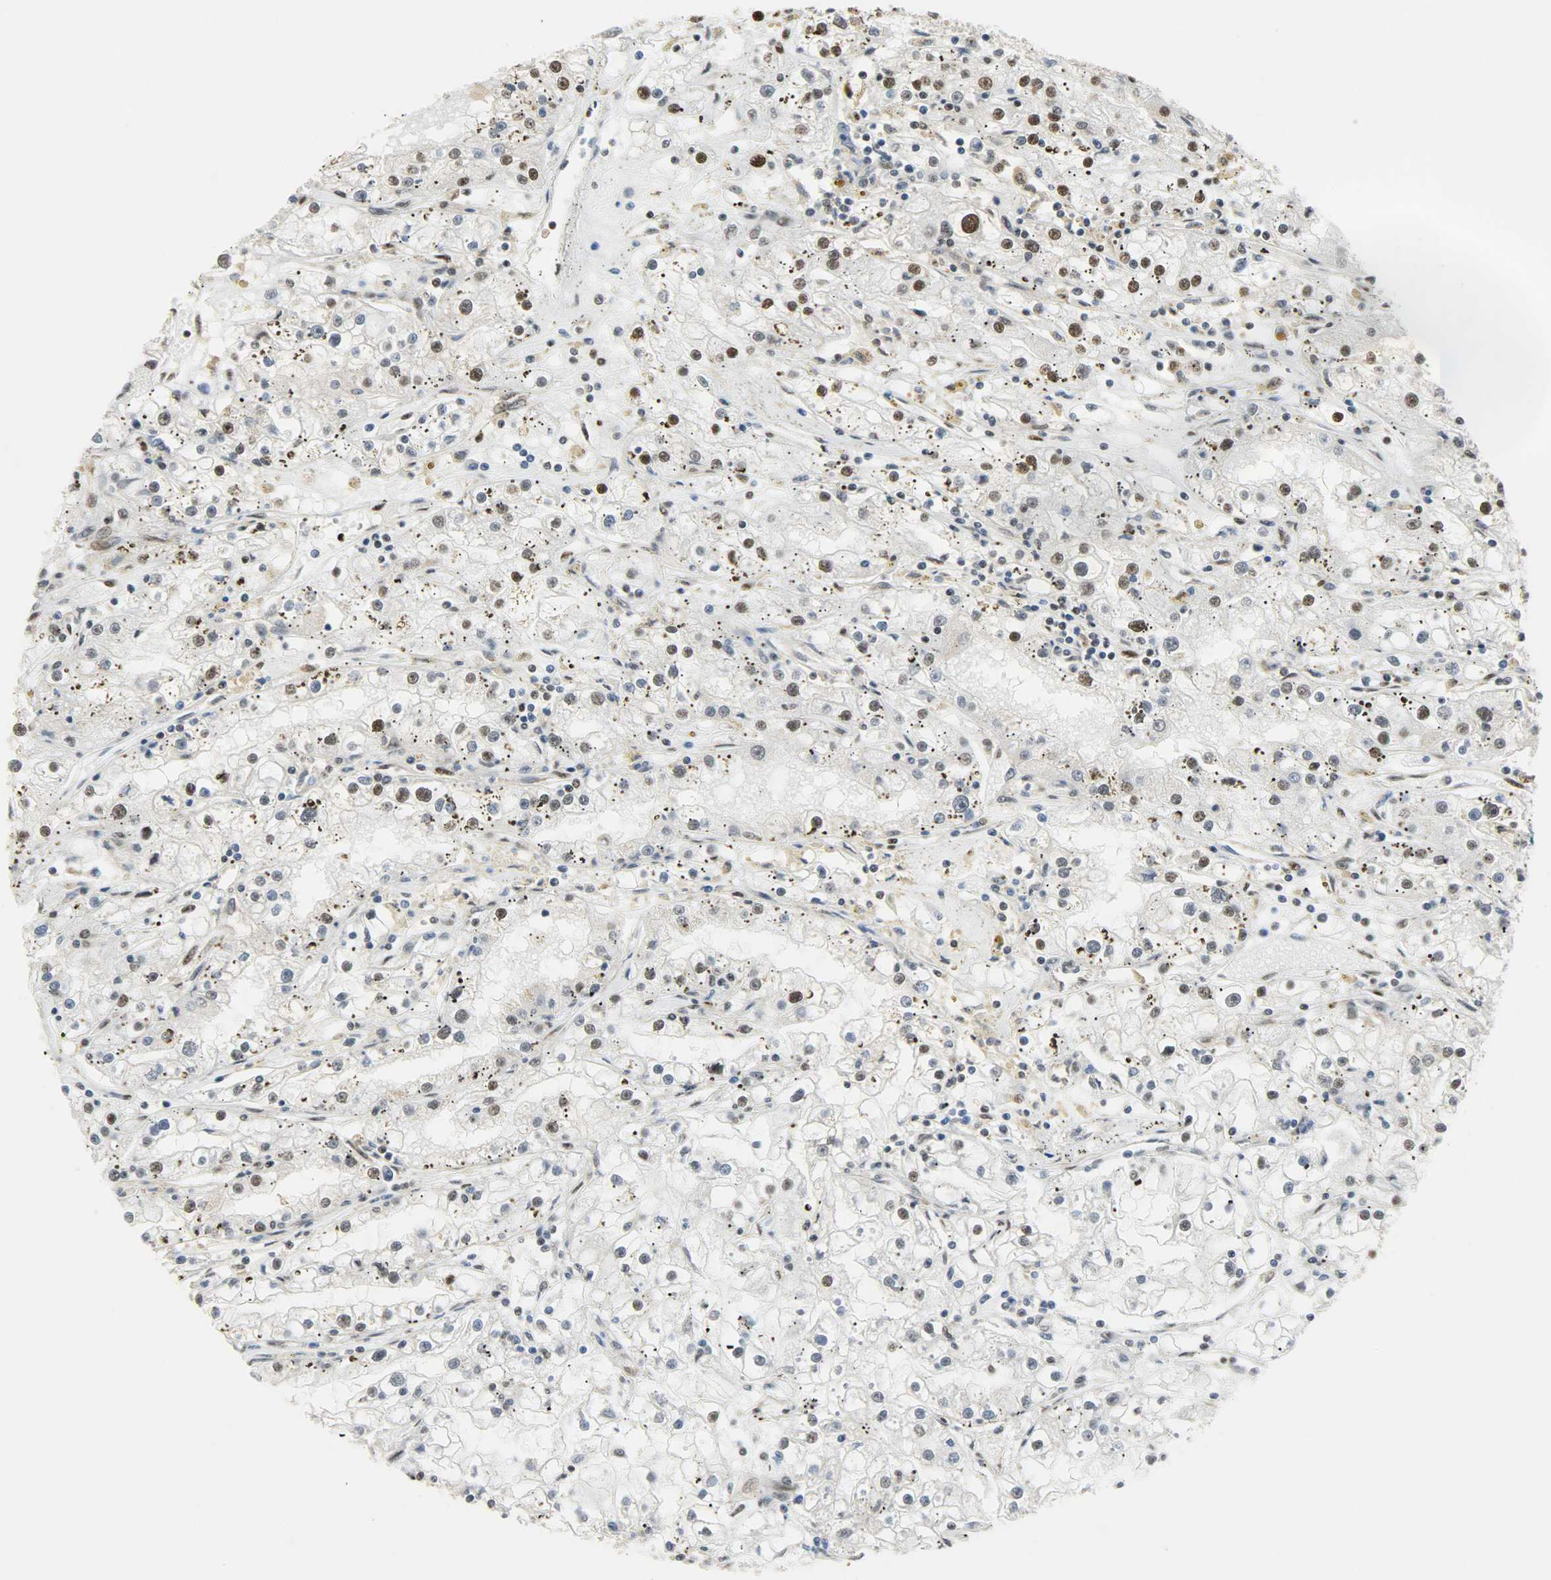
{"staining": {"intensity": "moderate", "quantity": "25%-75%", "location": "nuclear"}, "tissue": "renal cancer", "cell_type": "Tumor cells", "image_type": "cancer", "snomed": [{"axis": "morphology", "description": "Adenocarcinoma, NOS"}, {"axis": "topography", "description": "Kidney"}], "caption": "Renal adenocarcinoma stained with immunohistochemistry (IHC) exhibits moderate nuclear positivity in about 25%-75% of tumor cells. Using DAB (brown) and hematoxylin (blue) stains, captured at high magnification using brightfield microscopy.", "gene": "SSB", "patient": {"sex": "male", "age": 56}}